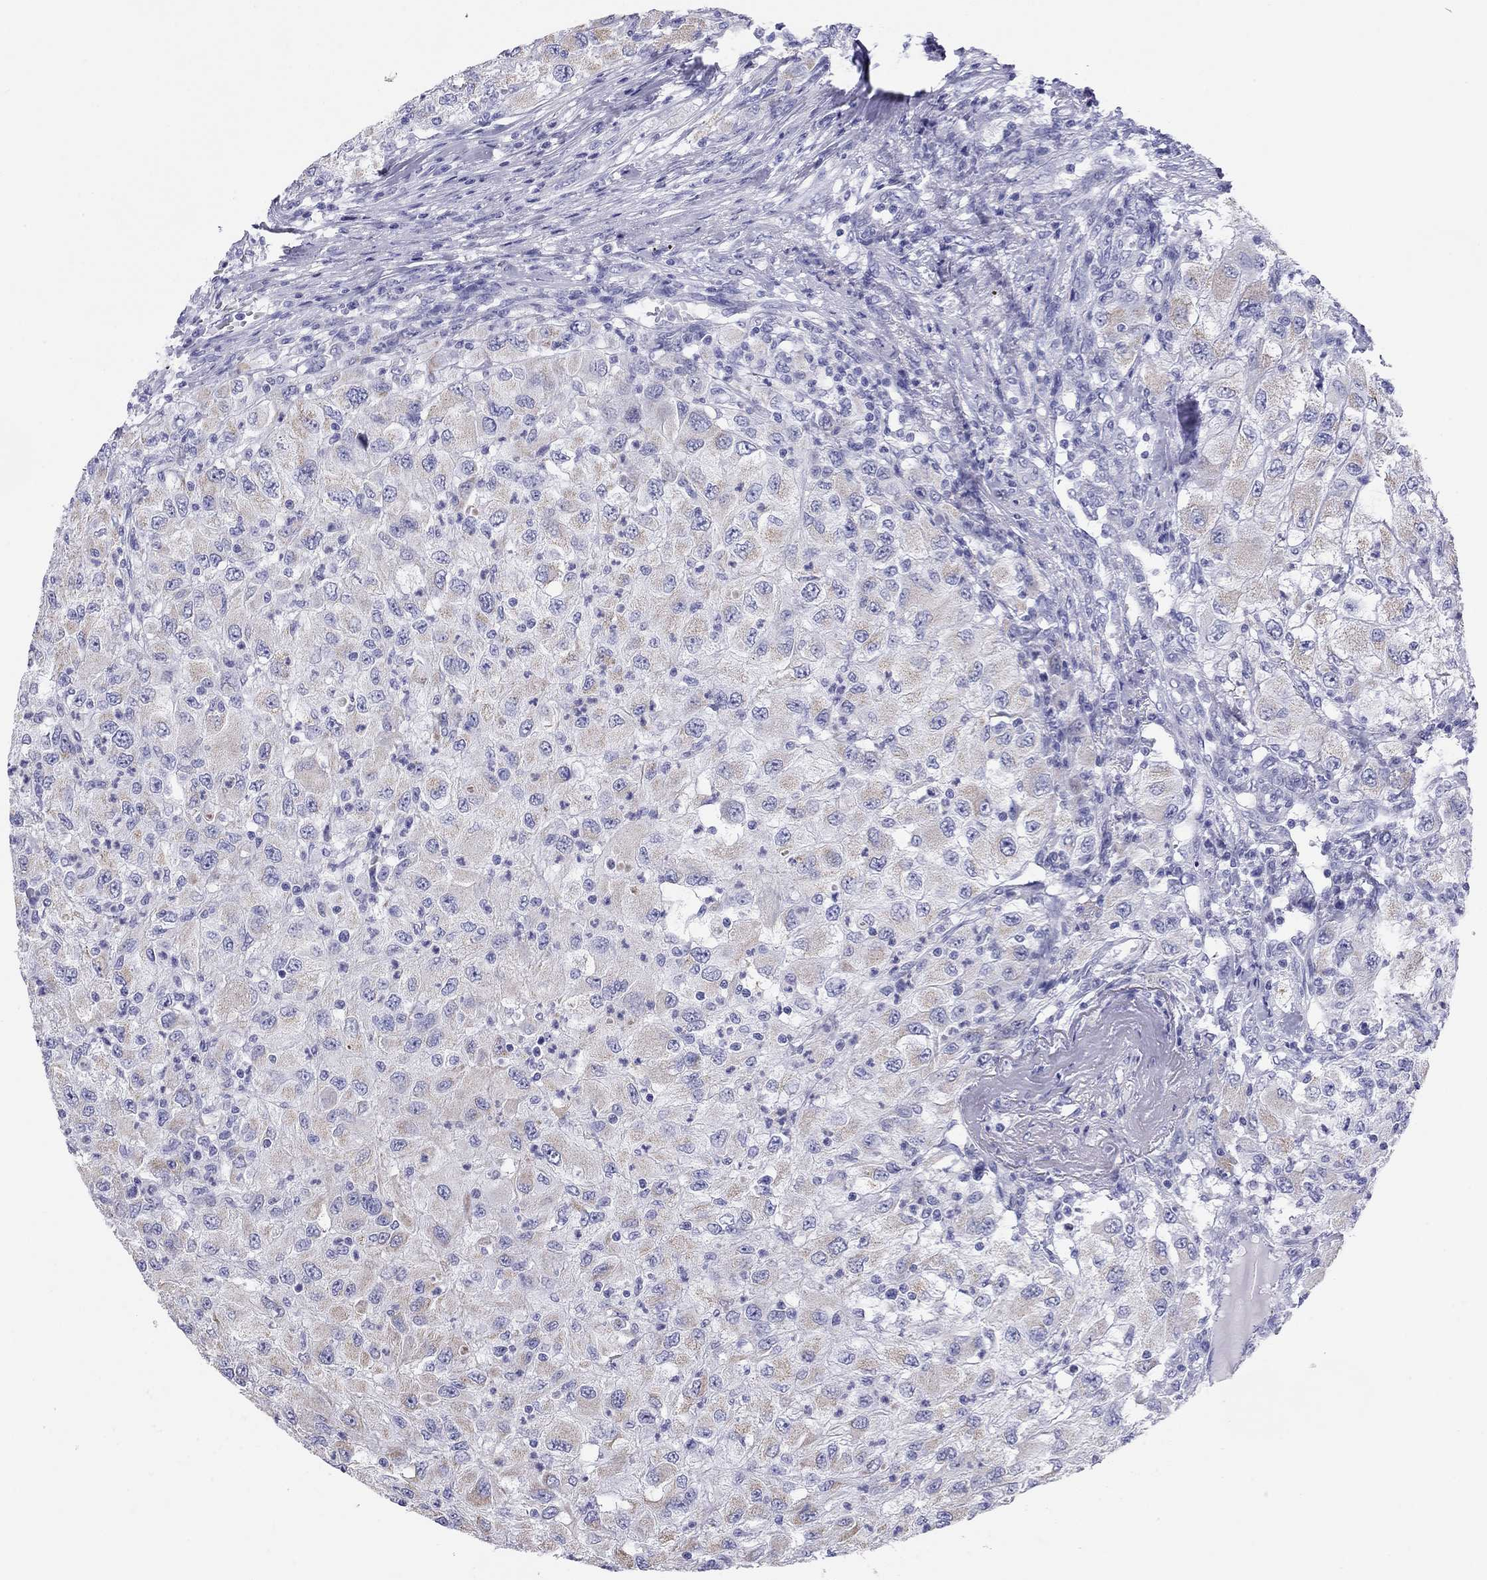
{"staining": {"intensity": "moderate", "quantity": "<25%", "location": "cytoplasmic/membranous"}, "tissue": "renal cancer", "cell_type": "Tumor cells", "image_type": "cancer", "snomed": [{"axis": "morphology", "description": "Adenocarcinoma, NOS"}, {"axis": "topography", "description": "Kidney"}], "caption": "Immunohistochemical staining of human renal adenocarcinoma reveals moderate cytoplasmic/membranous protein staining in approximately <25% of tumor cells. (DAB (3,3'-diaminobenzidine) IHC, brown staining for protein, blue staining for nuclei).", "gene": "DPY19L2", "patient": {"sex": "female", "age": 67}}